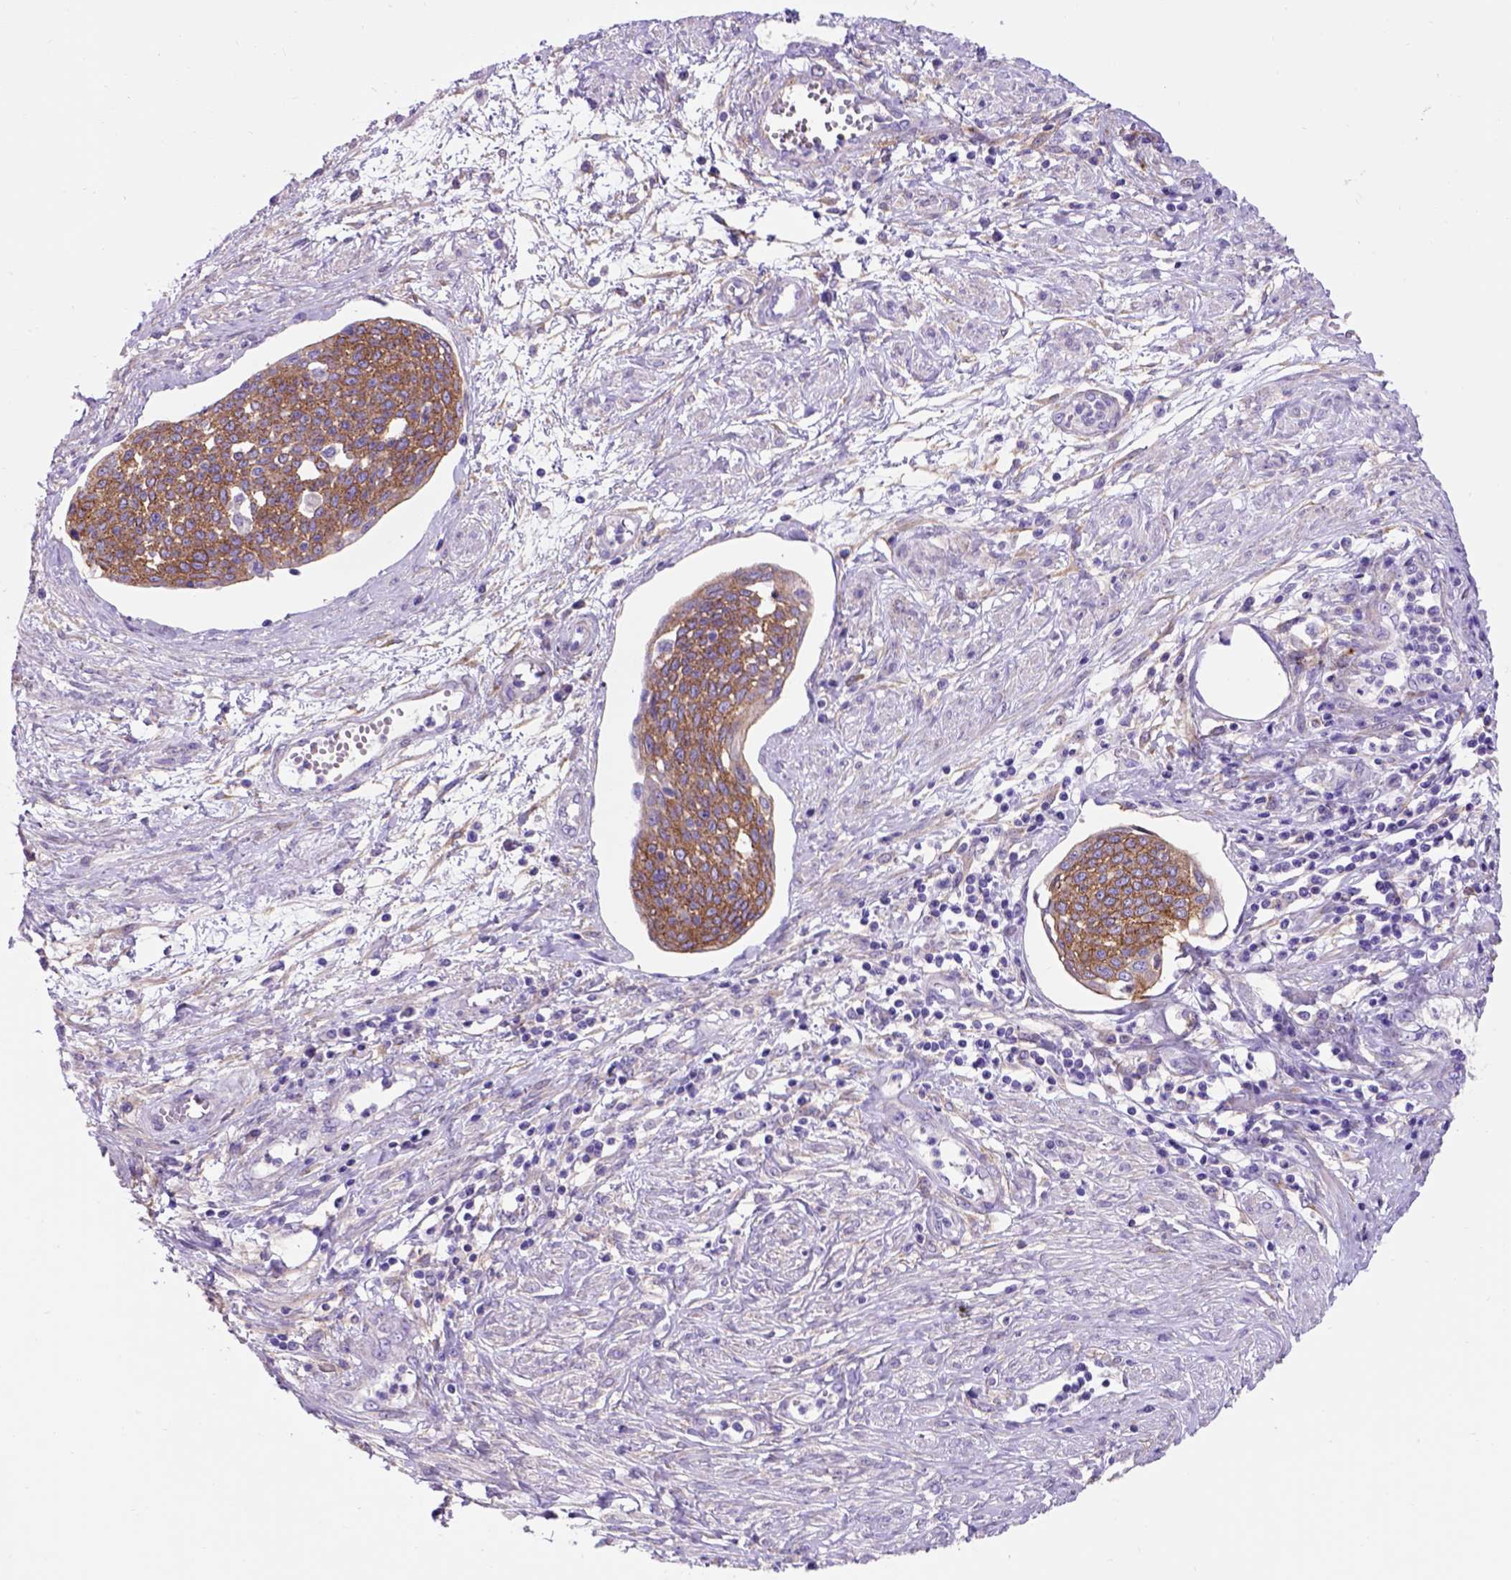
{"staining": {"intensity": "moderate", "quantity": ">75%", "location": "cytoplasmic/membranous"}, "tissue": "cervical cancer", "cell_type": "Tumor cells", "image_type": "cancer", "snomed": [{"axis": "morphology", "description": "Squamous cell carcinoma, NOS"}, {"axis": "topography", "description": "Cervix"}], "caption": "Cervical cancer was stained to show a protein in brown. There is medium levels of moderate cytoplasmic/membranous positivity in approximately >75% of tumor cells.", "gene": "EGFR", "patient": {"sex": "female", "age": 34}}